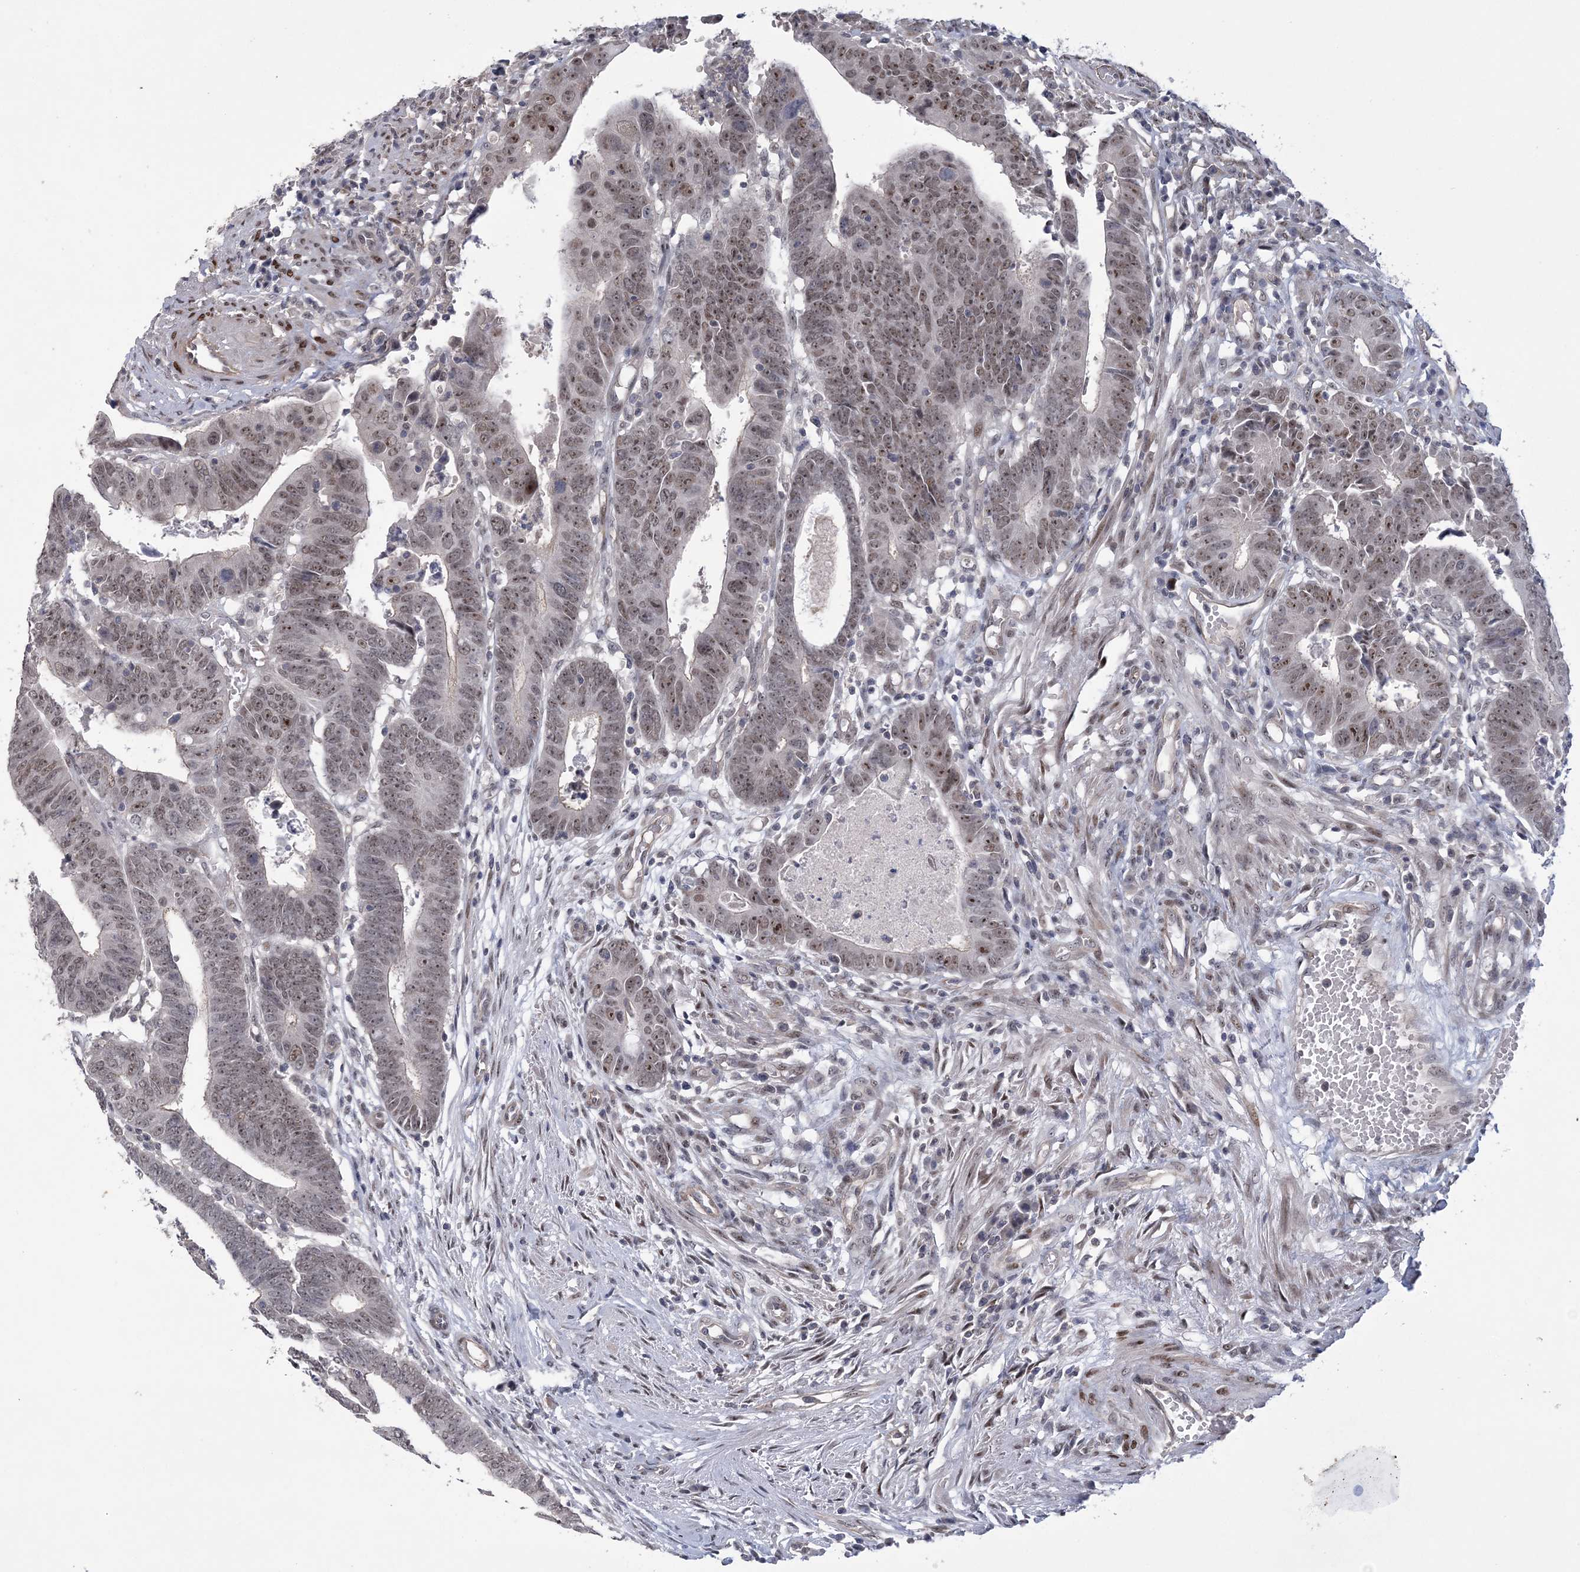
{"staining": {"intensity": "moderate", "quantity": "25%-75%", "location": "nuclear"}, "tissue": "colorectal cancer", "cell_type": "Tumor cells", "image_type": "cancer", "snomed": [{"axis": "morphology", "description": "Adenocarcinoma, NOS"}, {"axis": "topography", "description": "Rectum"}], "caption": "IHC histopathology image of neoplastic tissue: human adenocarcinoma (colorectal) stained using IHC exhibits medium levels of moderate protein expression localized specifically in the nuclear of tumor cells, appearing as a nuclear brown color.", "gene": "HOMEZ", "patient": {"sex": "female", "age": 65}}